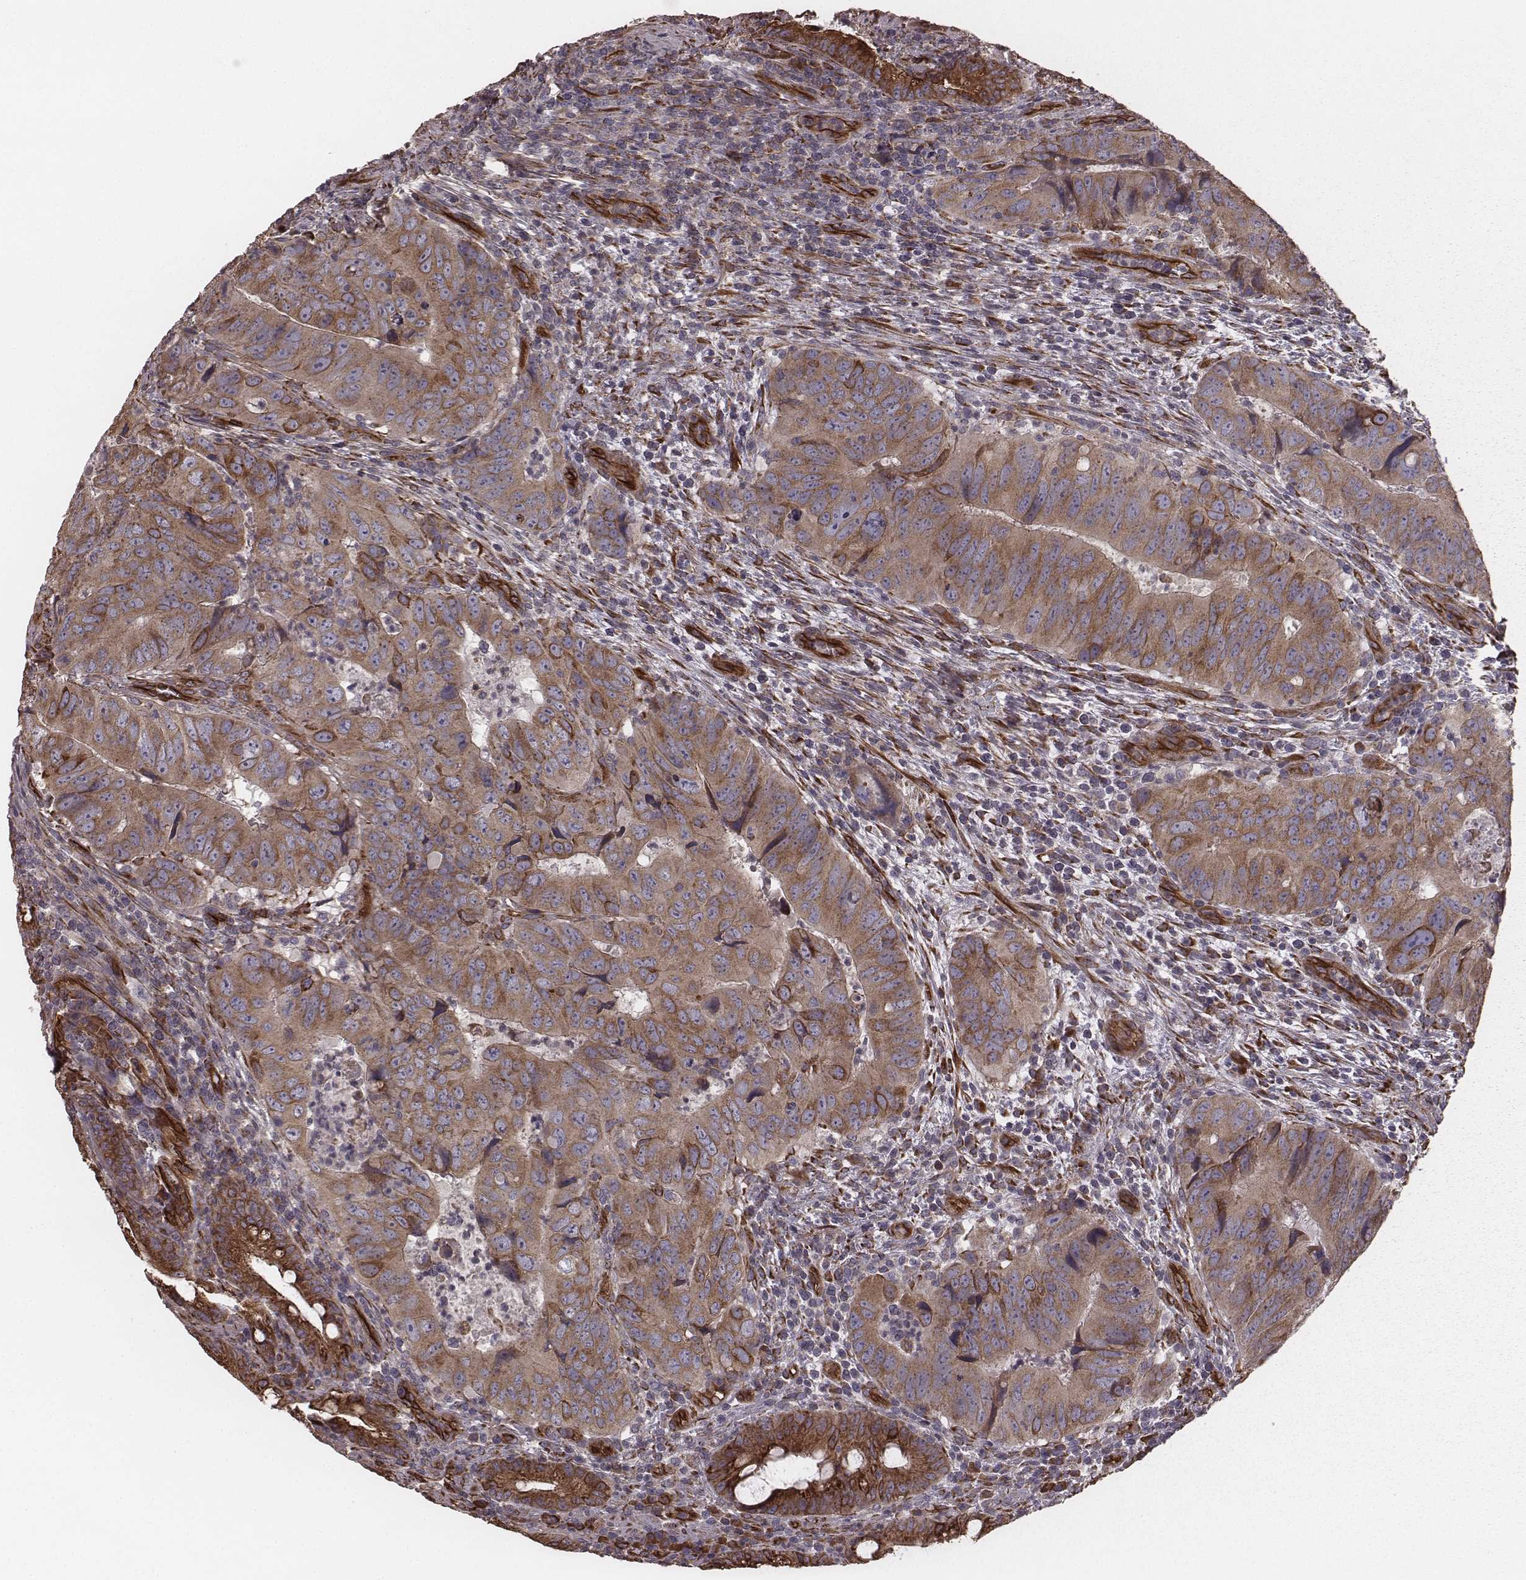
{"staining": {"intensity": "moderate", "quantity": ">75%", "location": "cytoplasmic/membranous"}, "tissue": "colorectal cancer", "cell_type": "Tumor cells", "image_type": "cancer", "snomed": [{"axis": "morphology", "description": "Adenocarcinoma, NOS"}, {"axis": "topography", "description": "Colon"}], "caption": "The micrograph exhibits a brown stain indicating the presence of a protein in the cytoplasmic/membranous of tumor cells in colorectal adenocarcinoma.", "gene": "PALMD", "patient": {"sex": "male", "age": 79}}